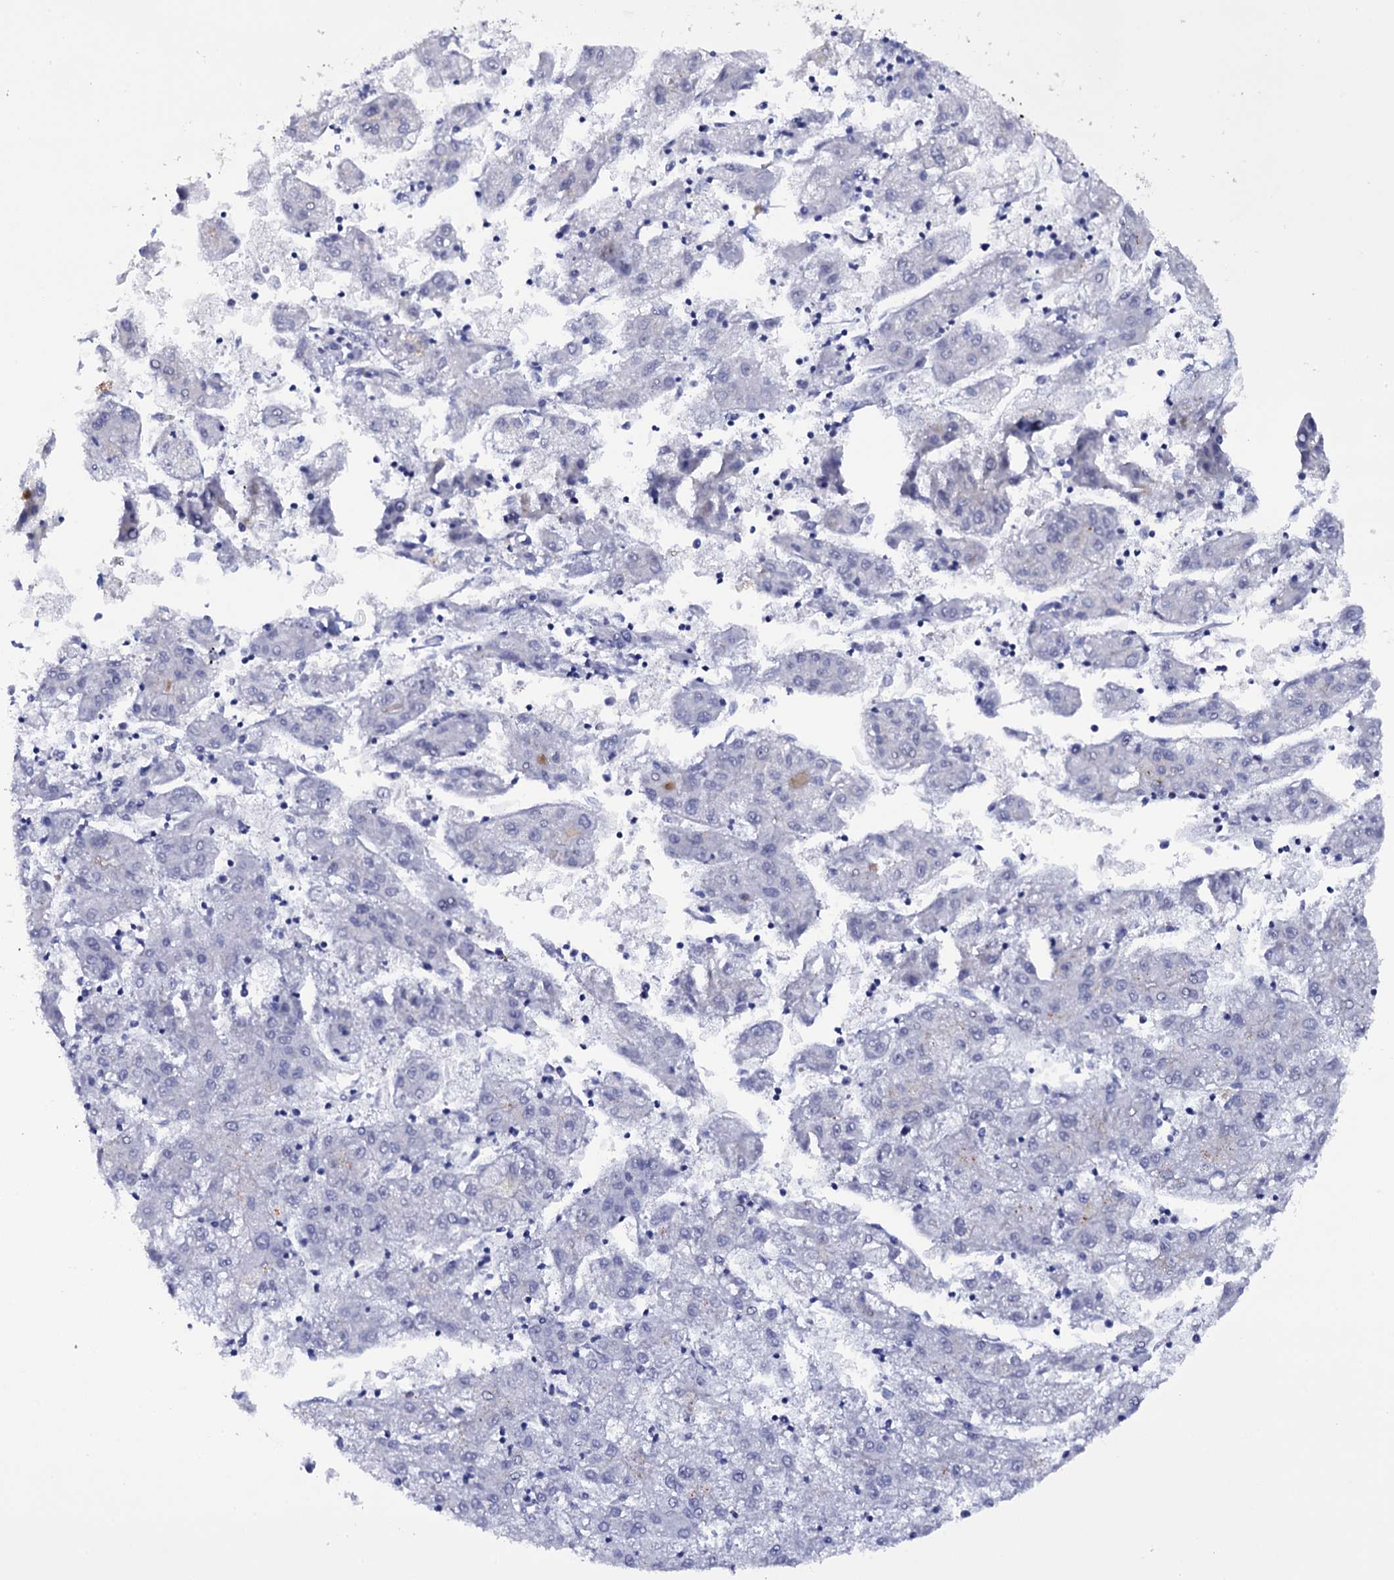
{"staining": {"intensity": "negative", "quantity": "none", "location": "none"}, "tissue": "liver cancer", "cell_type": "Tumor cells", "image_type": "cancer", "snomed": [{"axis": "morphology", "description": "Carcinoma, Hepatocellular, NOS"}, {"axis": "topography", "description": "Liver"}], "caption": "Human liver cancer (hepatocellular carcinoma) stained for a protein using immunohistochemistry demonstrates no positivity in tumor cells.", "gene": "ITPRID2", "patient": {"sex": "male", "age": 72}}